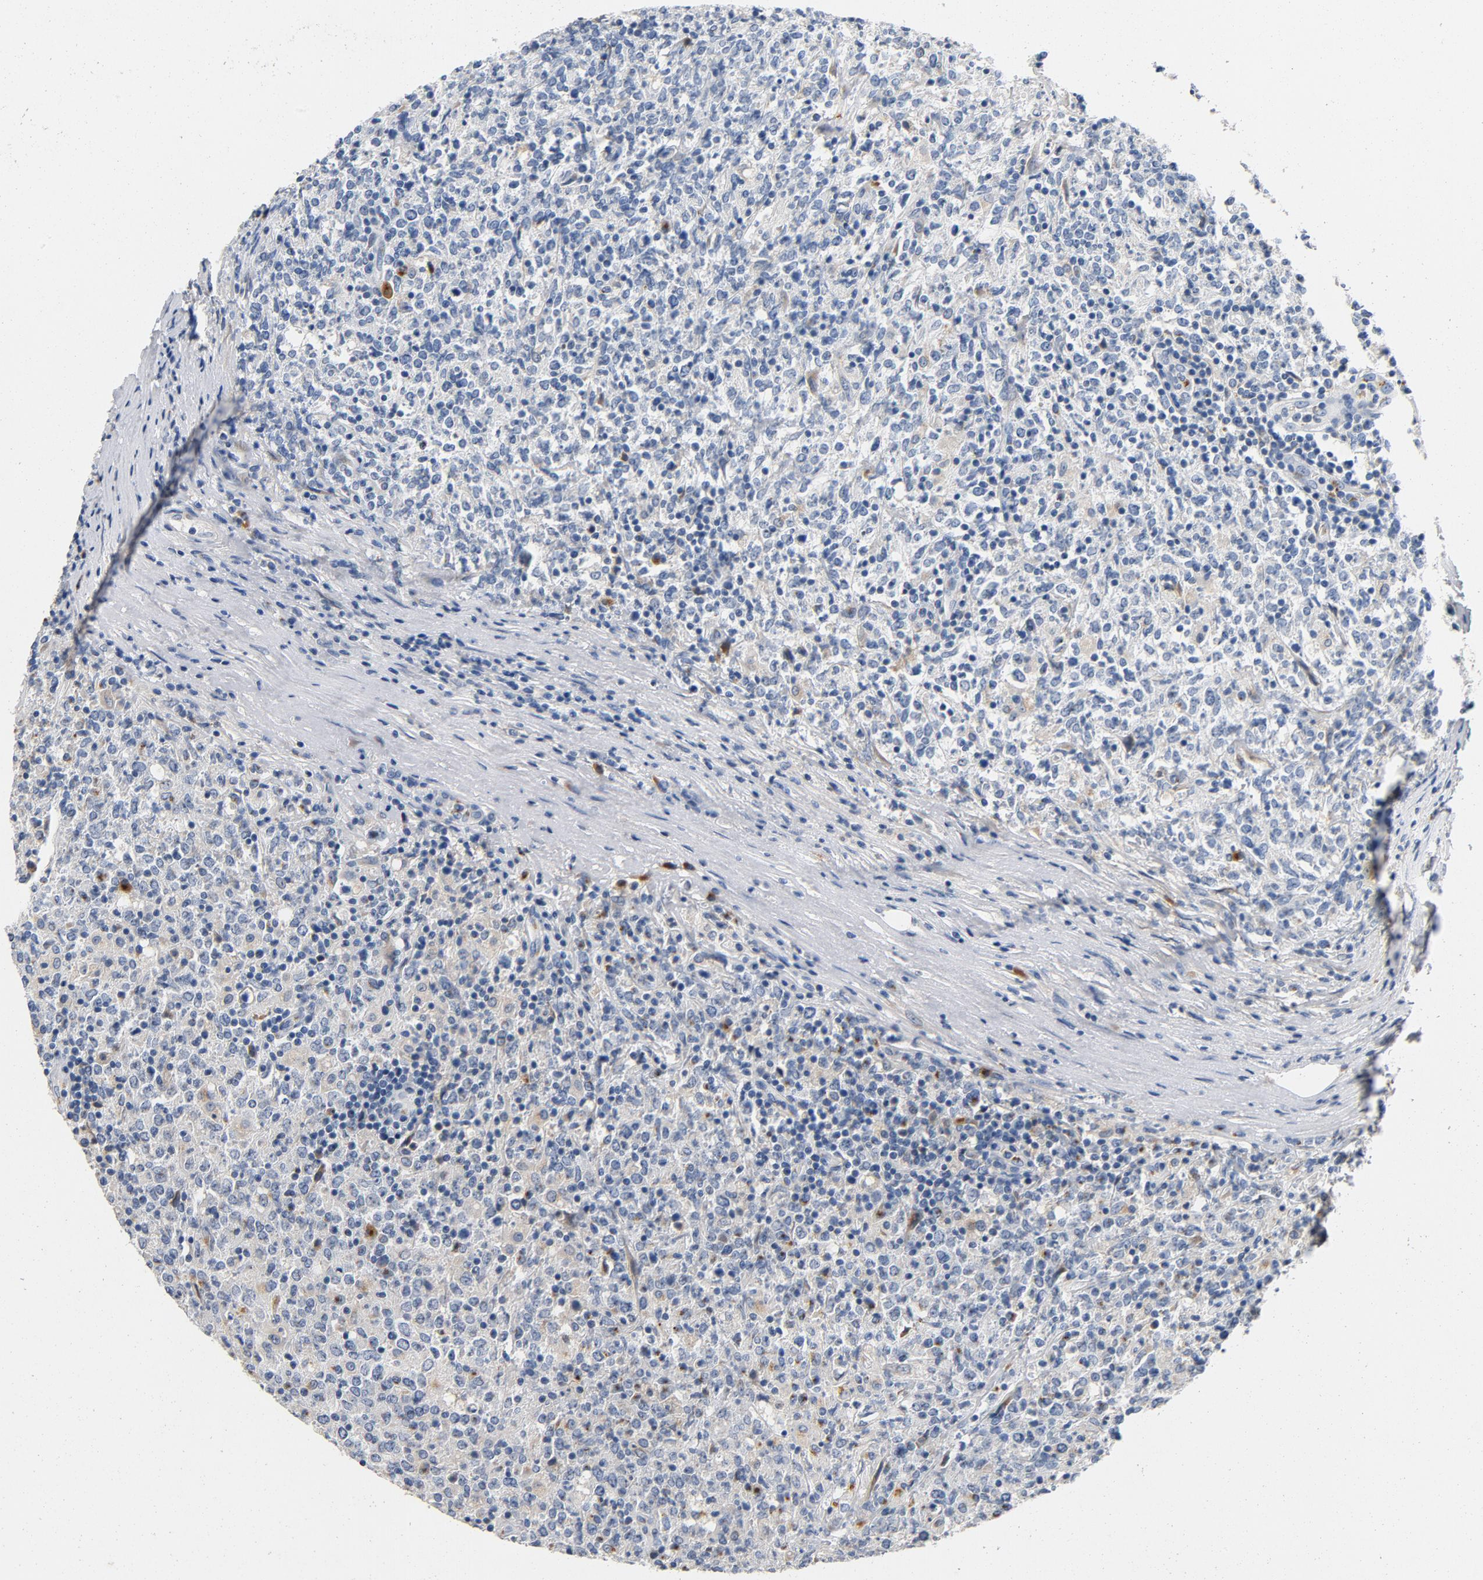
{"staining": {"intensity": "negative", "quantity": "none", "location": "none"}, "tissue": "lymphoma", "cell_type": "Tumor cells", "image_type": "cancer", "snomed": [{"axis": "morphology", "description": "Malignant lymphoma, non-Hodgkin's type, High grade"}, {"axis": "topography", "description": "Lymph node"}], "caption": "A high-resolution image shows IHC staining of lymphoma, which reveals no significant staining in tumor cells.", "gene": "LMAN2", "patient": {"sex": "female", "age": 84}}